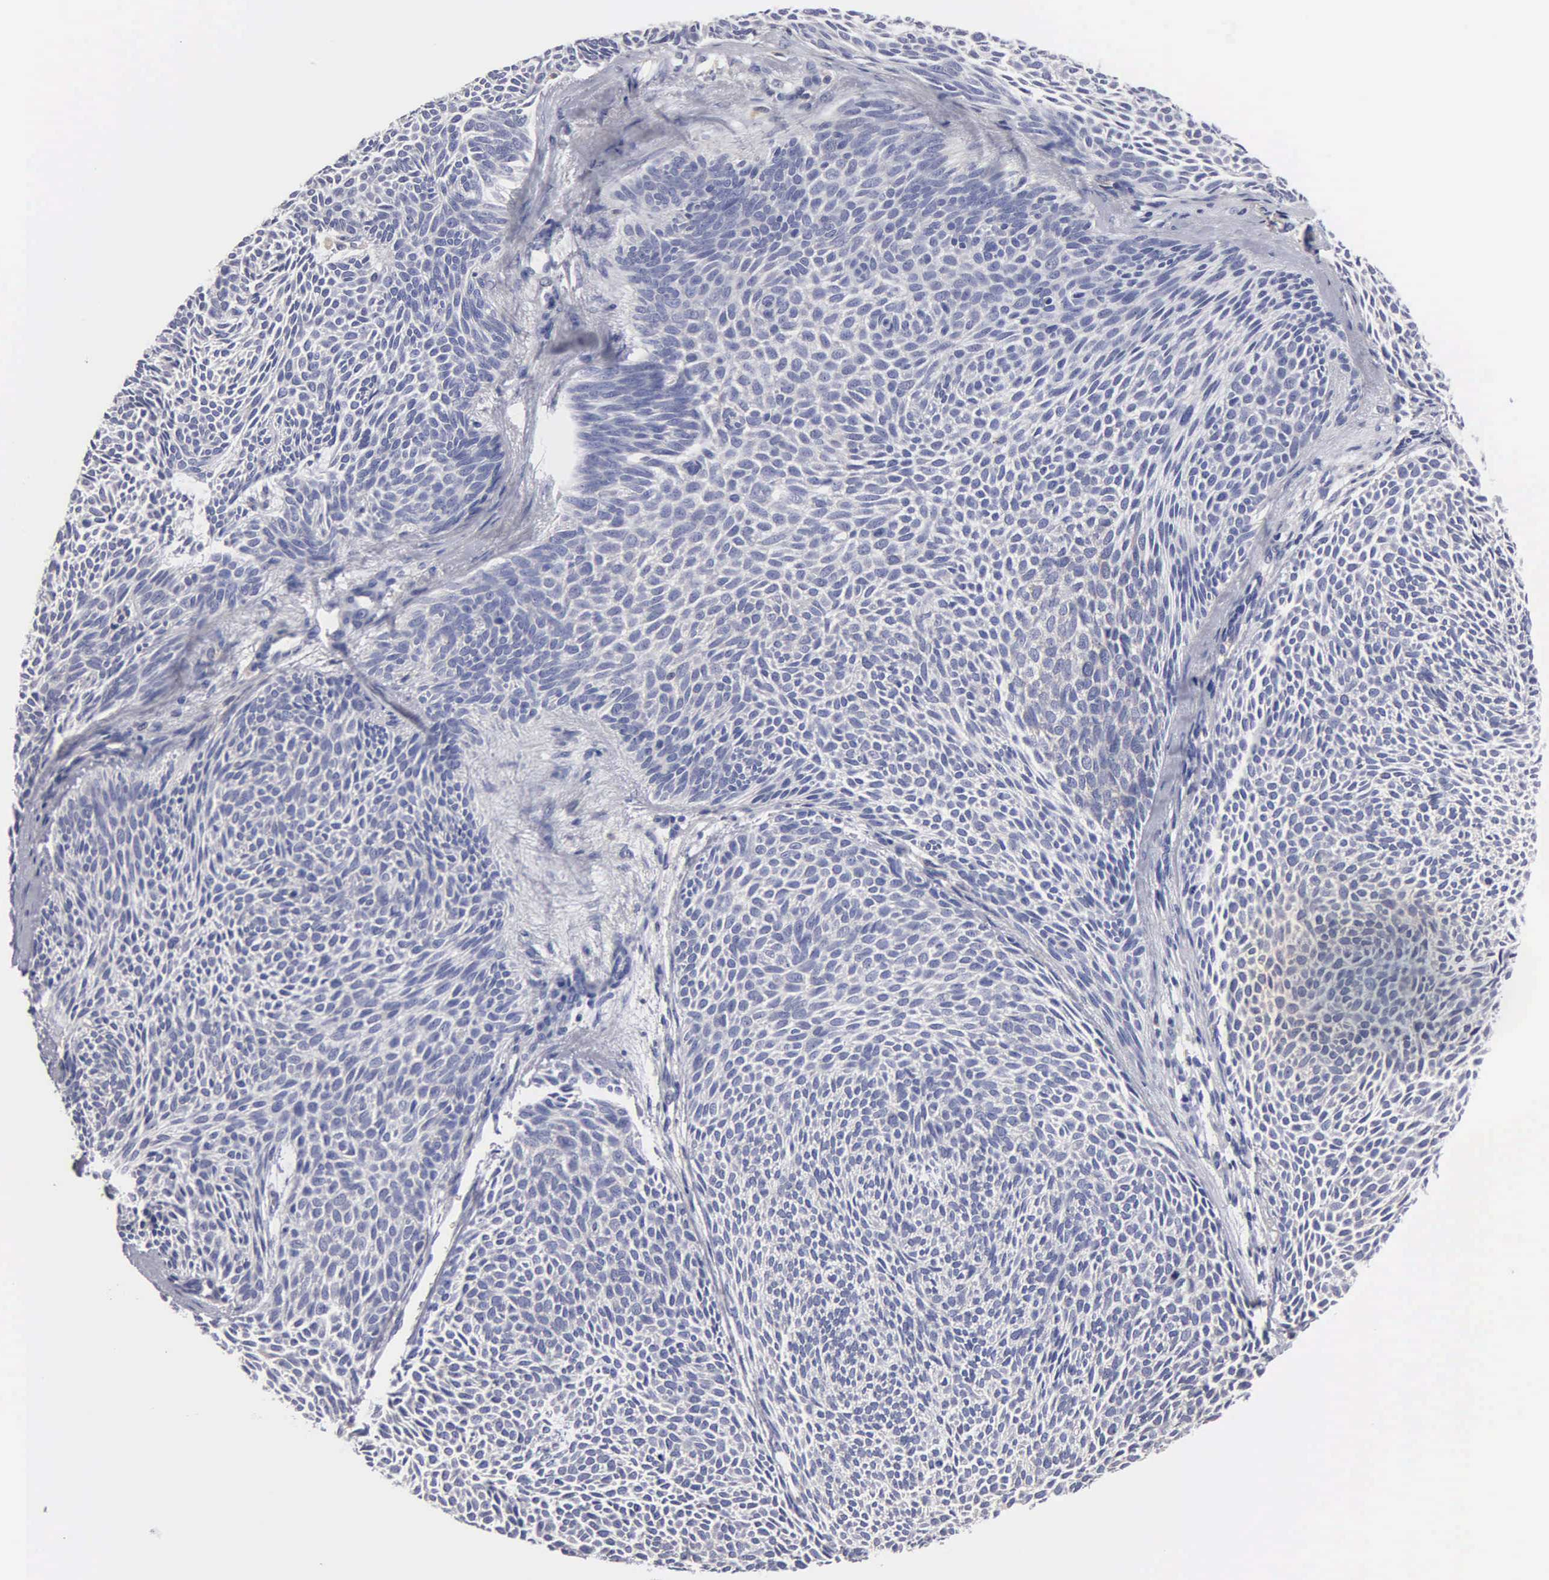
{"staining": {"intensity": "weak", "quantity": "<25%", "location": "cytoplasmic/membranous"}, "tissue": "skin cancer", "cell_type": "Tumor cells", "image_type": "cancer", "snomed": [{"axis": "morphology", "description": "Basal cell carcinoma"}, {"axis": "topography", "description": "Skin"}], "caption": "This is an immunohistochemistry photomicrograph of human skin basal cell carcinoma. There is no staining in tumor cells.", "gene": "G6PD", "patient": {"sex": "male", "age": 84}}